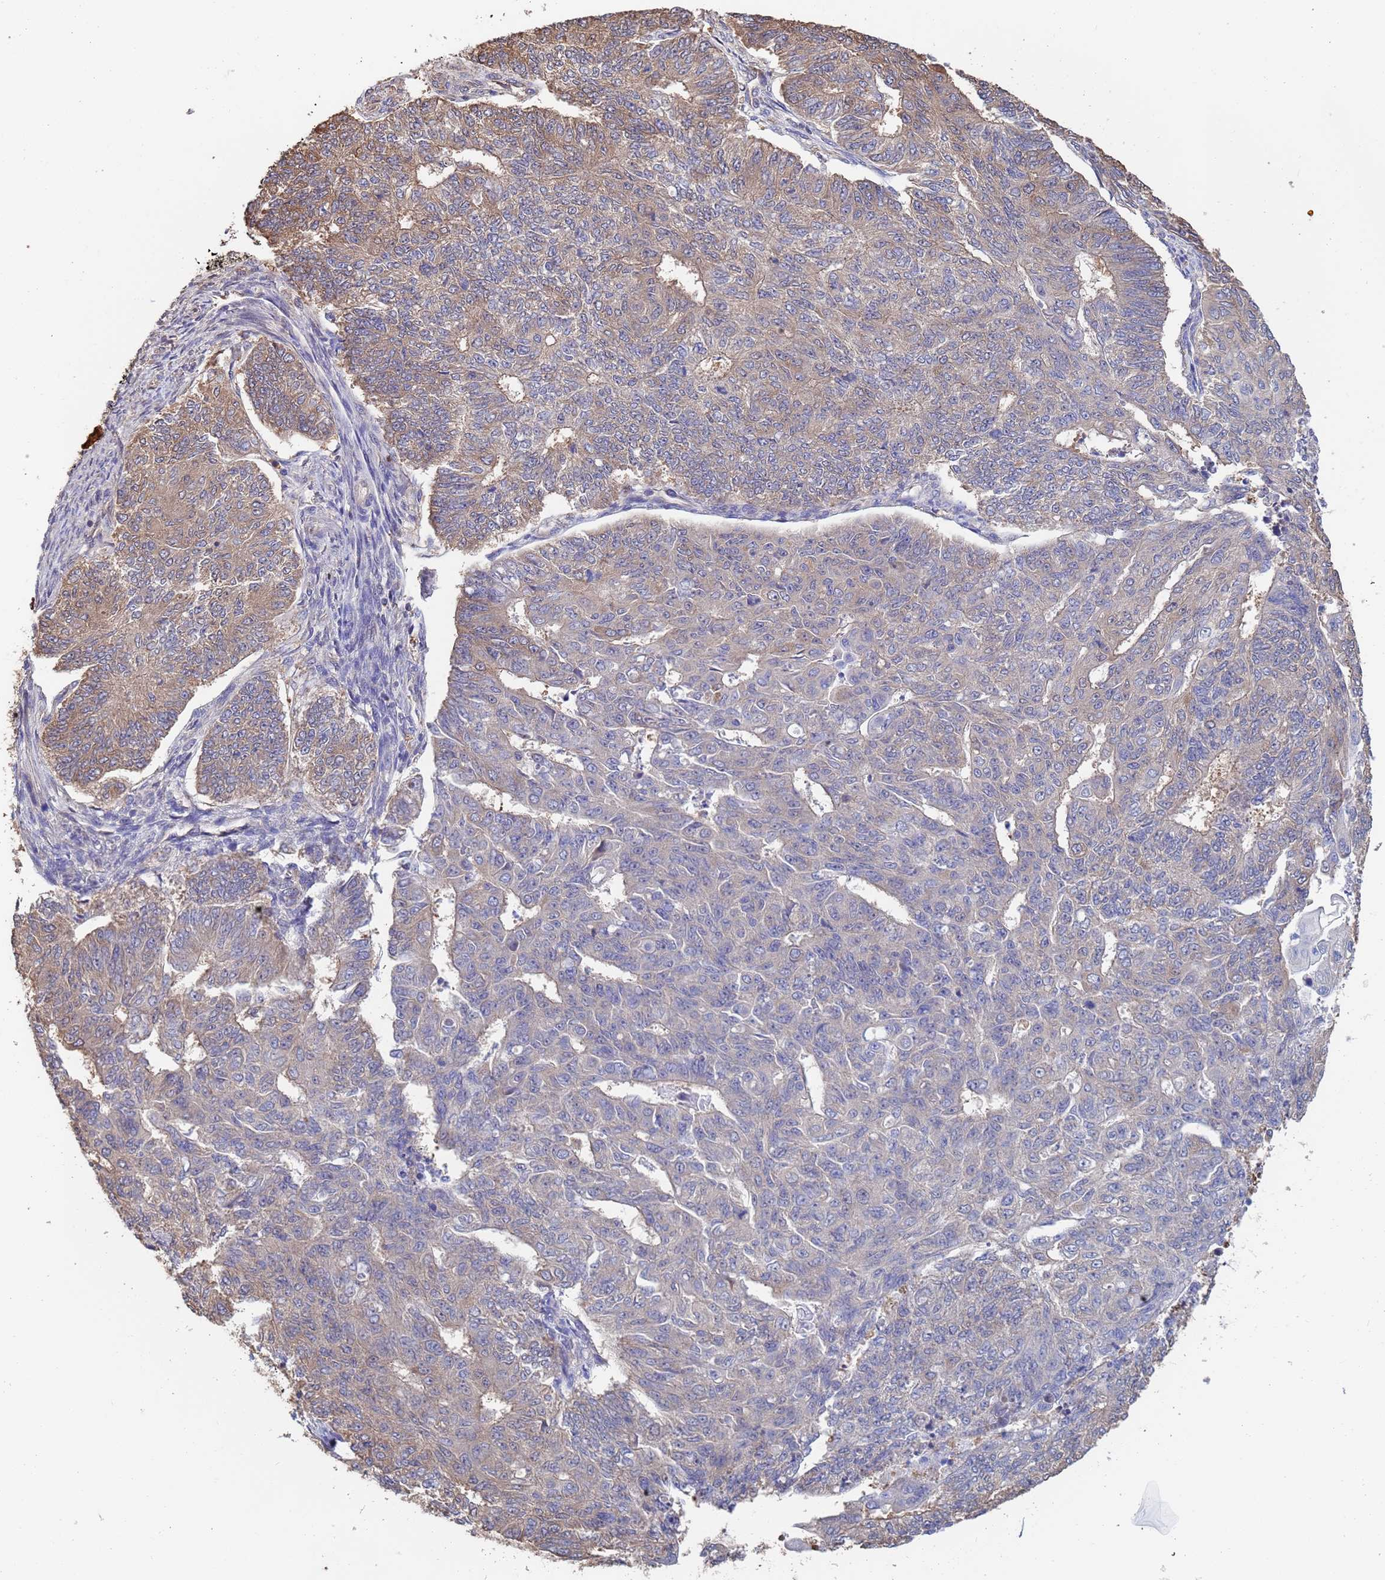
{"staining": {"intensity": "moderate", "quantity": "<25%", "location": "cytoplasmic/membranous"}, "tissue": "endometrial cancer", "cell_type": "Tumor cells", "image_type": "cancer", "snomed": [{"axis": "morphology", "description": "Adenocarcinoma, NOS"}, {"axis": "topography", "description": "Endometrium"}], "caption": "Immunohistochemistry staining of endometrial cancer, which shows low levels of moderate cytoplasmic/membranous staining in approximately <25% of tumor cells indicating moderate cytoplasmic/membranous protein expression. The staining was performed using DAB (3,3'-diaminobenzidine) (brown) for protein detection and nuclei were counterstained in hematoxylin (blue).", "gene": "FAM25A", "patient": {"sex": "female", "age": 32}}